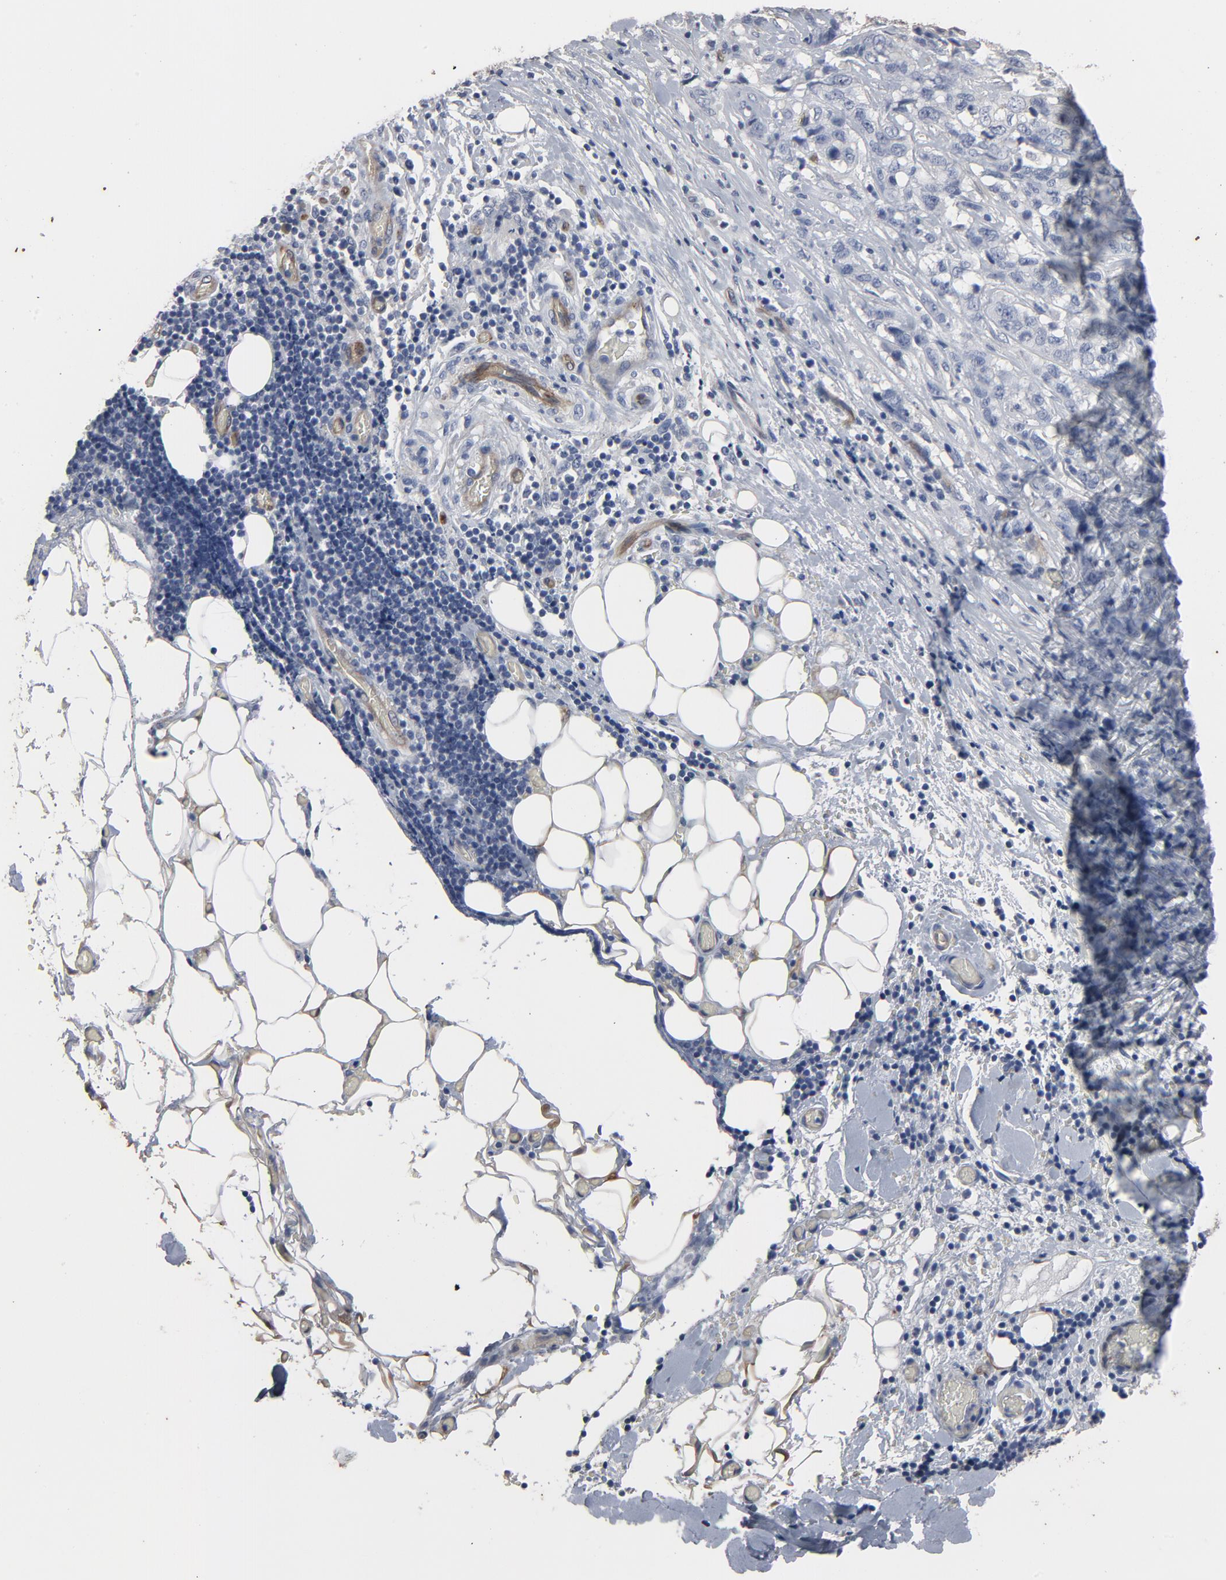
{"staining": {"intensity": "negative", "quantity": "none", "location": "none"}, "tissue": "stomach cancer", "cell_type": "Tumor cells", "image_type": "cancer", "snomed": [{"axis": "morphology", "description": "Adenocarcinoma, NOS"}, {"axis": "topography", "description": "Stomach"}], "caption": "Tumor cells are negative for protein expression in human stomach adenocarcinoma.", "gene": "KDR", "patient": {"sex": "male", "age": 48}}